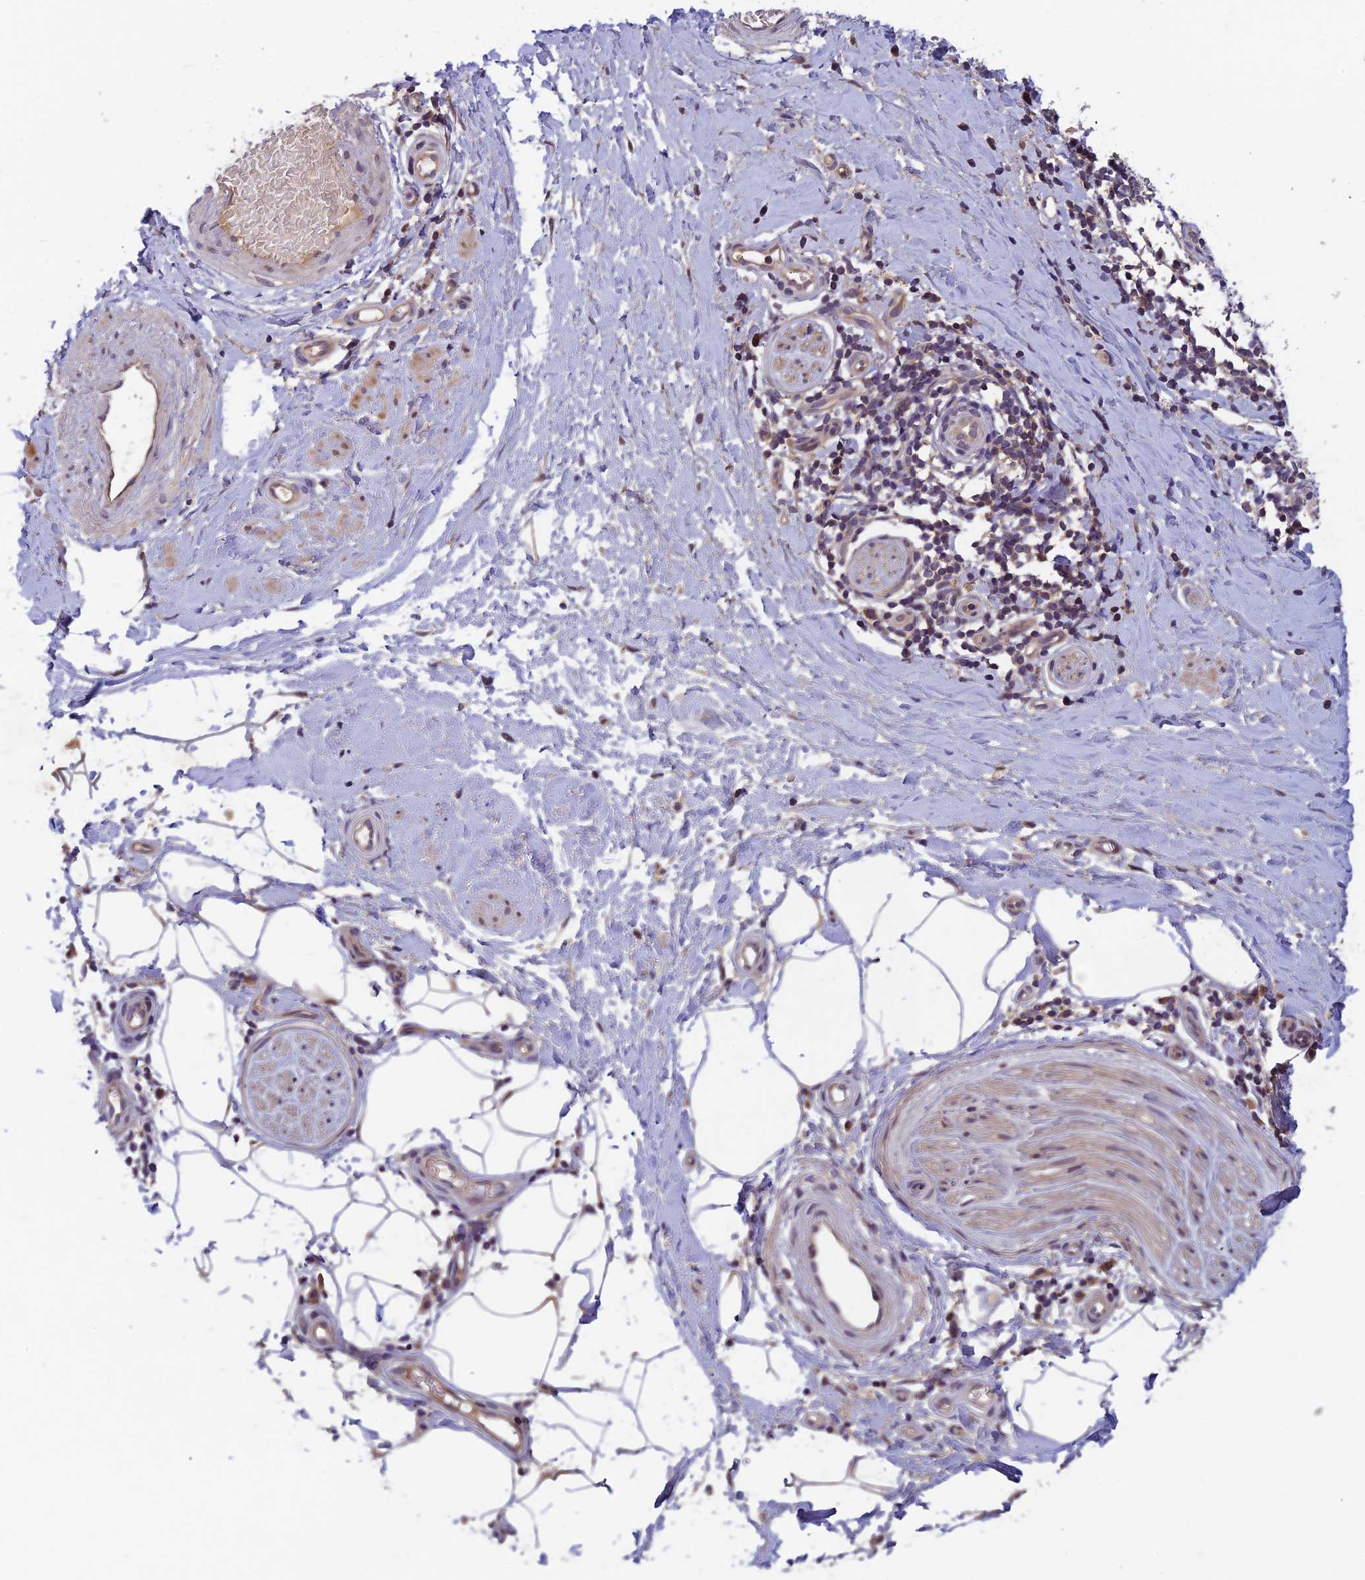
{"staining": {"intensity": "negative", "quantity": "none", "location": "none"}, "tissue": "adipose tissue", "cell_type": "Adipocytes", "image_type": "normal", "snomed": [{"axis": "morphology", "description": "Normal tissue, NOS"}, {"axis": "topography", "description": "Soft tissue"}, {"axis": "topography", "description": "Adipose tissue"}, {"axis": "topography", "description": "Vascular tissue"}, {"axis": "topography", "description": "Peripheral nerve tissue"}], "caption": "Histopathology image shows no significant protein positivity in adipocytes of benign adipose tissue.", "gene": "CCDC15", "patient": {"sex": "male", "age": 74}}